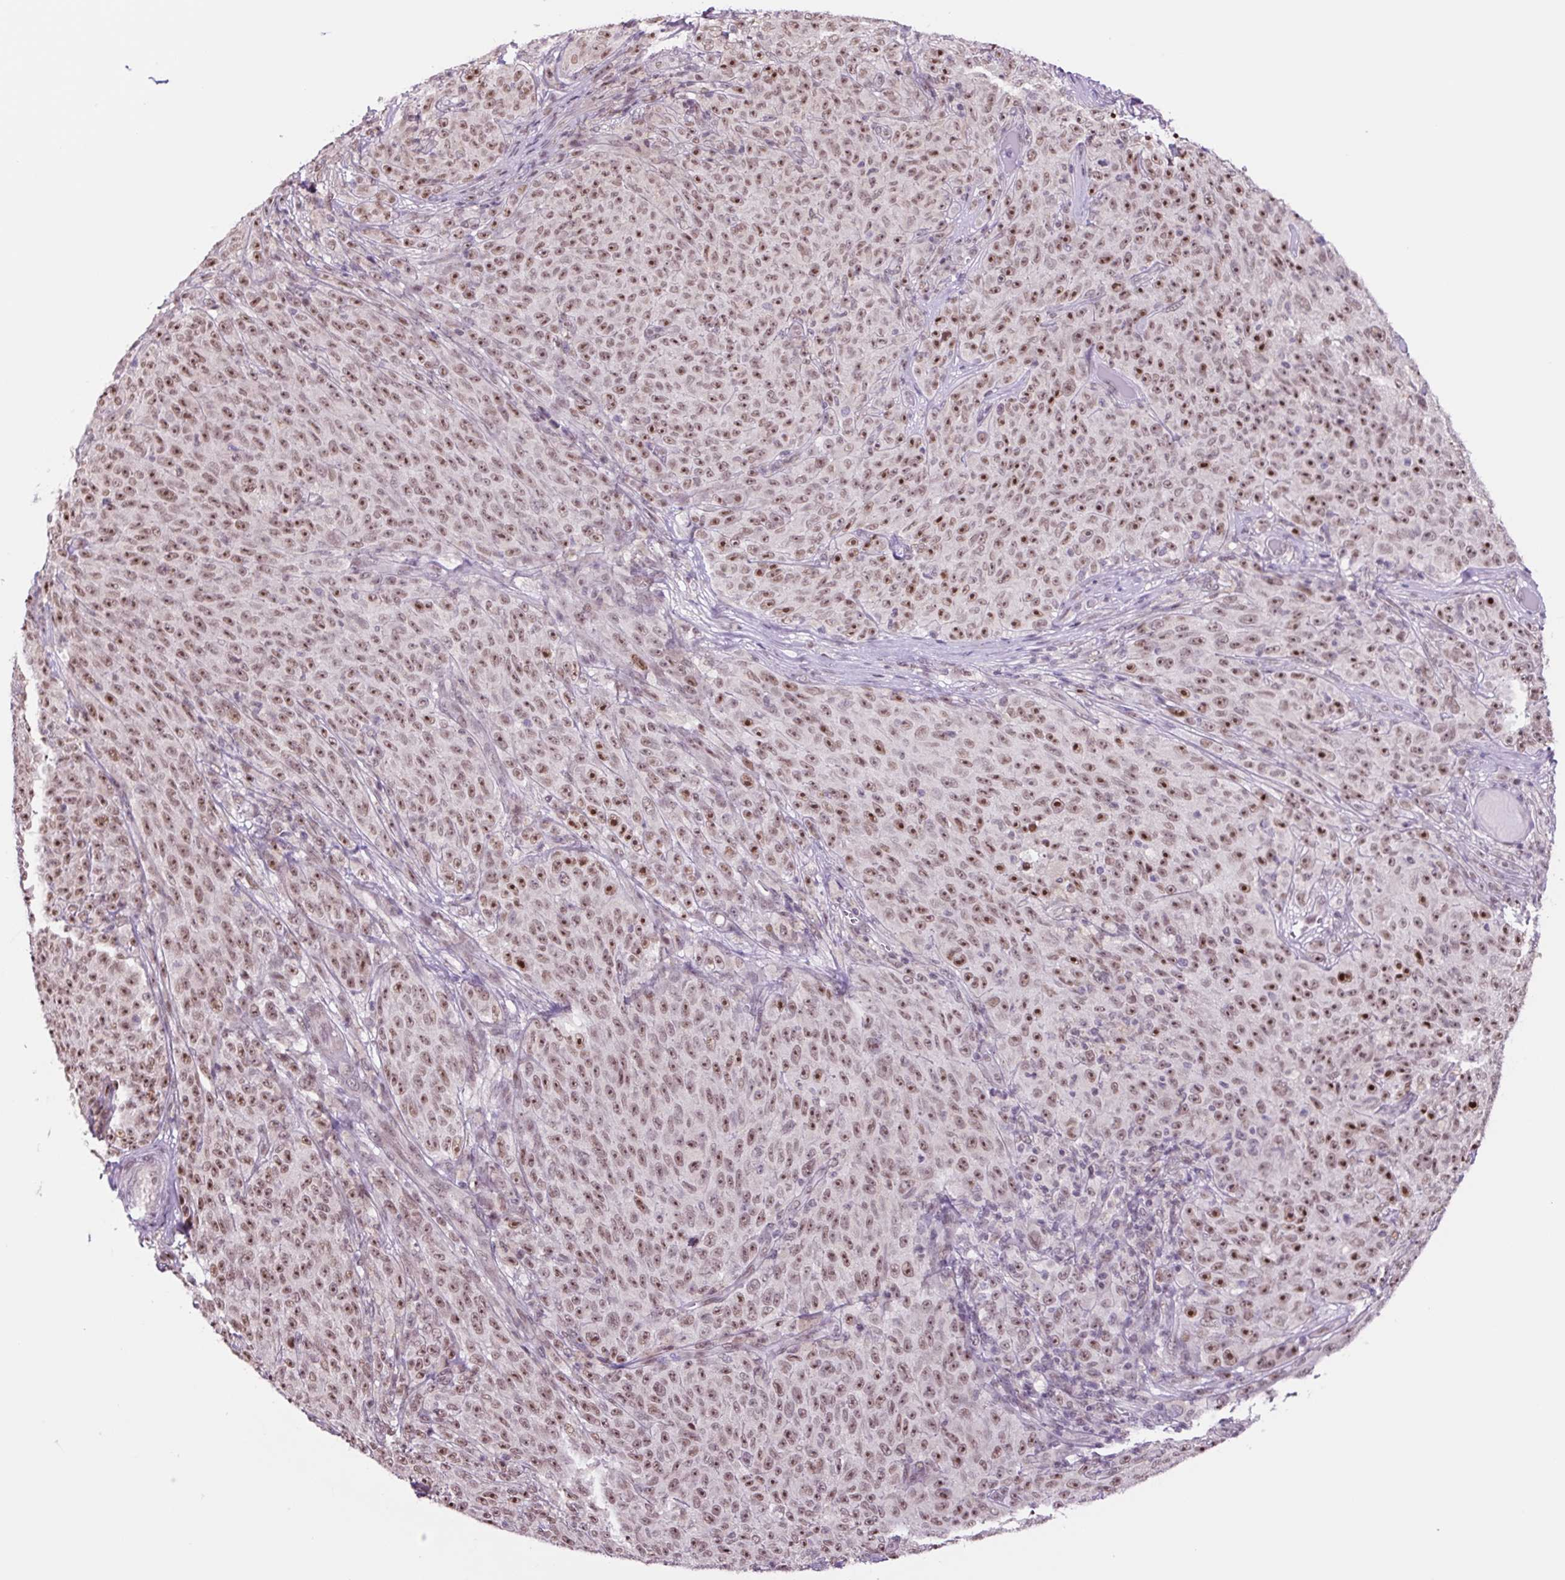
{"staining": {"intensity": "strong", "quantity": "25%-75%", "location": "nuclear"}, "tissue": "melanoma", "cell_type": "Tumor cells", "image_type": "cancer", "snomed": [{"axis": "morphology", "description": "Malignant melanoma, NOS"}, {"axis": "topography", "description": "Skin"}], "caption": "Malignant melanoma tissue demonstrates strong nuclear expression in approximately 25%-75% of tumor cells", "gene": "TAF1A", "patient": {"sex": "female", "age": 82}}